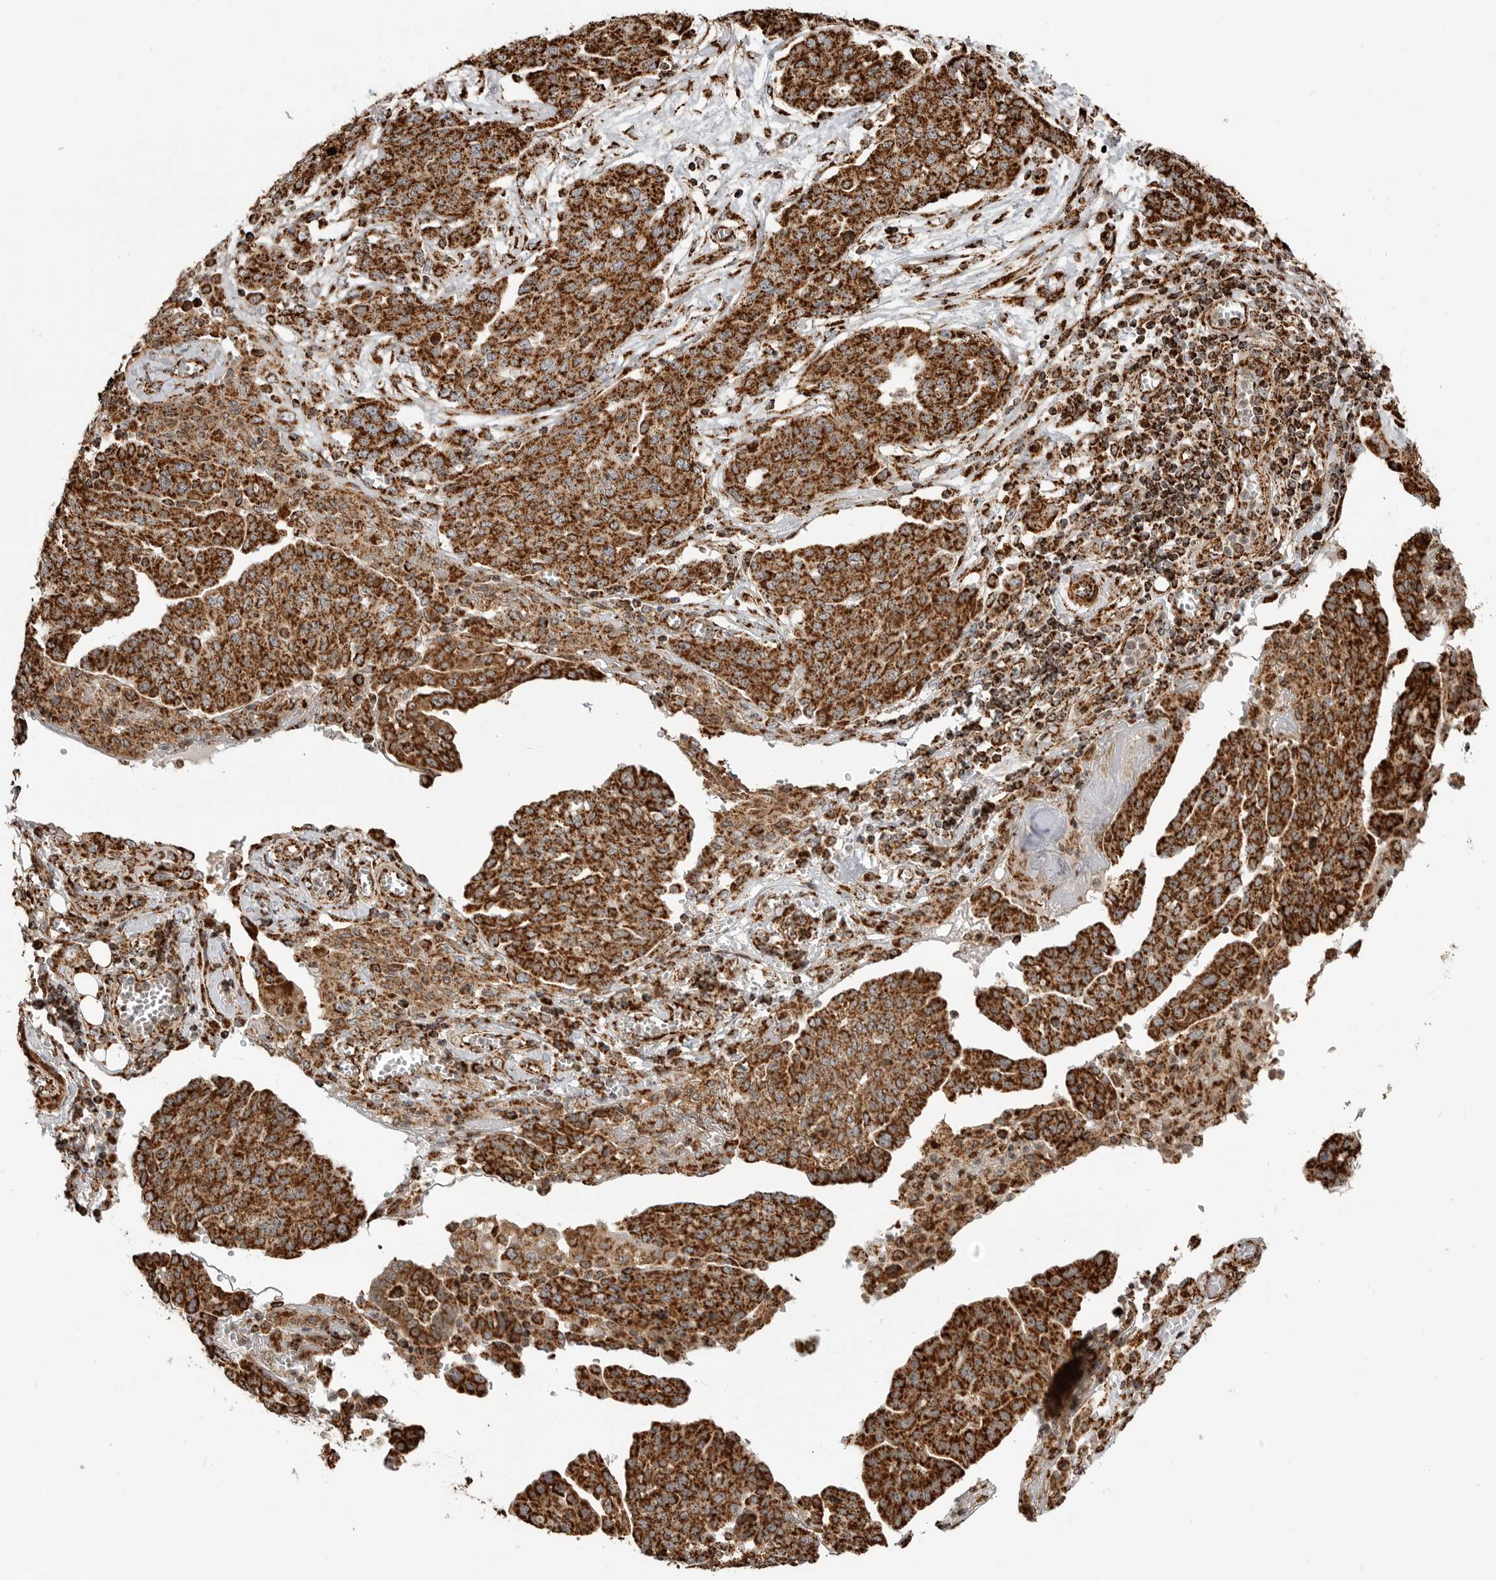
{"staining": {"intensity": "strong", "quantity": ">75%", "location": "cytoplasmic/membranous"}, "tissue": "ovarian cancer", "cell_type": "Tumor cells", "image_type": "cancer", "snomed": [{"axis": "morphology", "description": "Cystadenocarcinoma, serous, NOS"}, {"axis": "topography", "description": "Soft tissue"}, {"axis": "topography", "description": "Ovary"}], "caption": "Protein expression analysis of human serous cystadenocarcinoma (ovarian) reveals strong cytoplasmic/membranous positivity in about >75% of tumor cells. (DAB (3,3'-diaminobenzidine) IHC, brown staining for protein, blue staining for nuclei).", "gene": "BMP2K", "patient": {"sex": "female", "age": 57}}